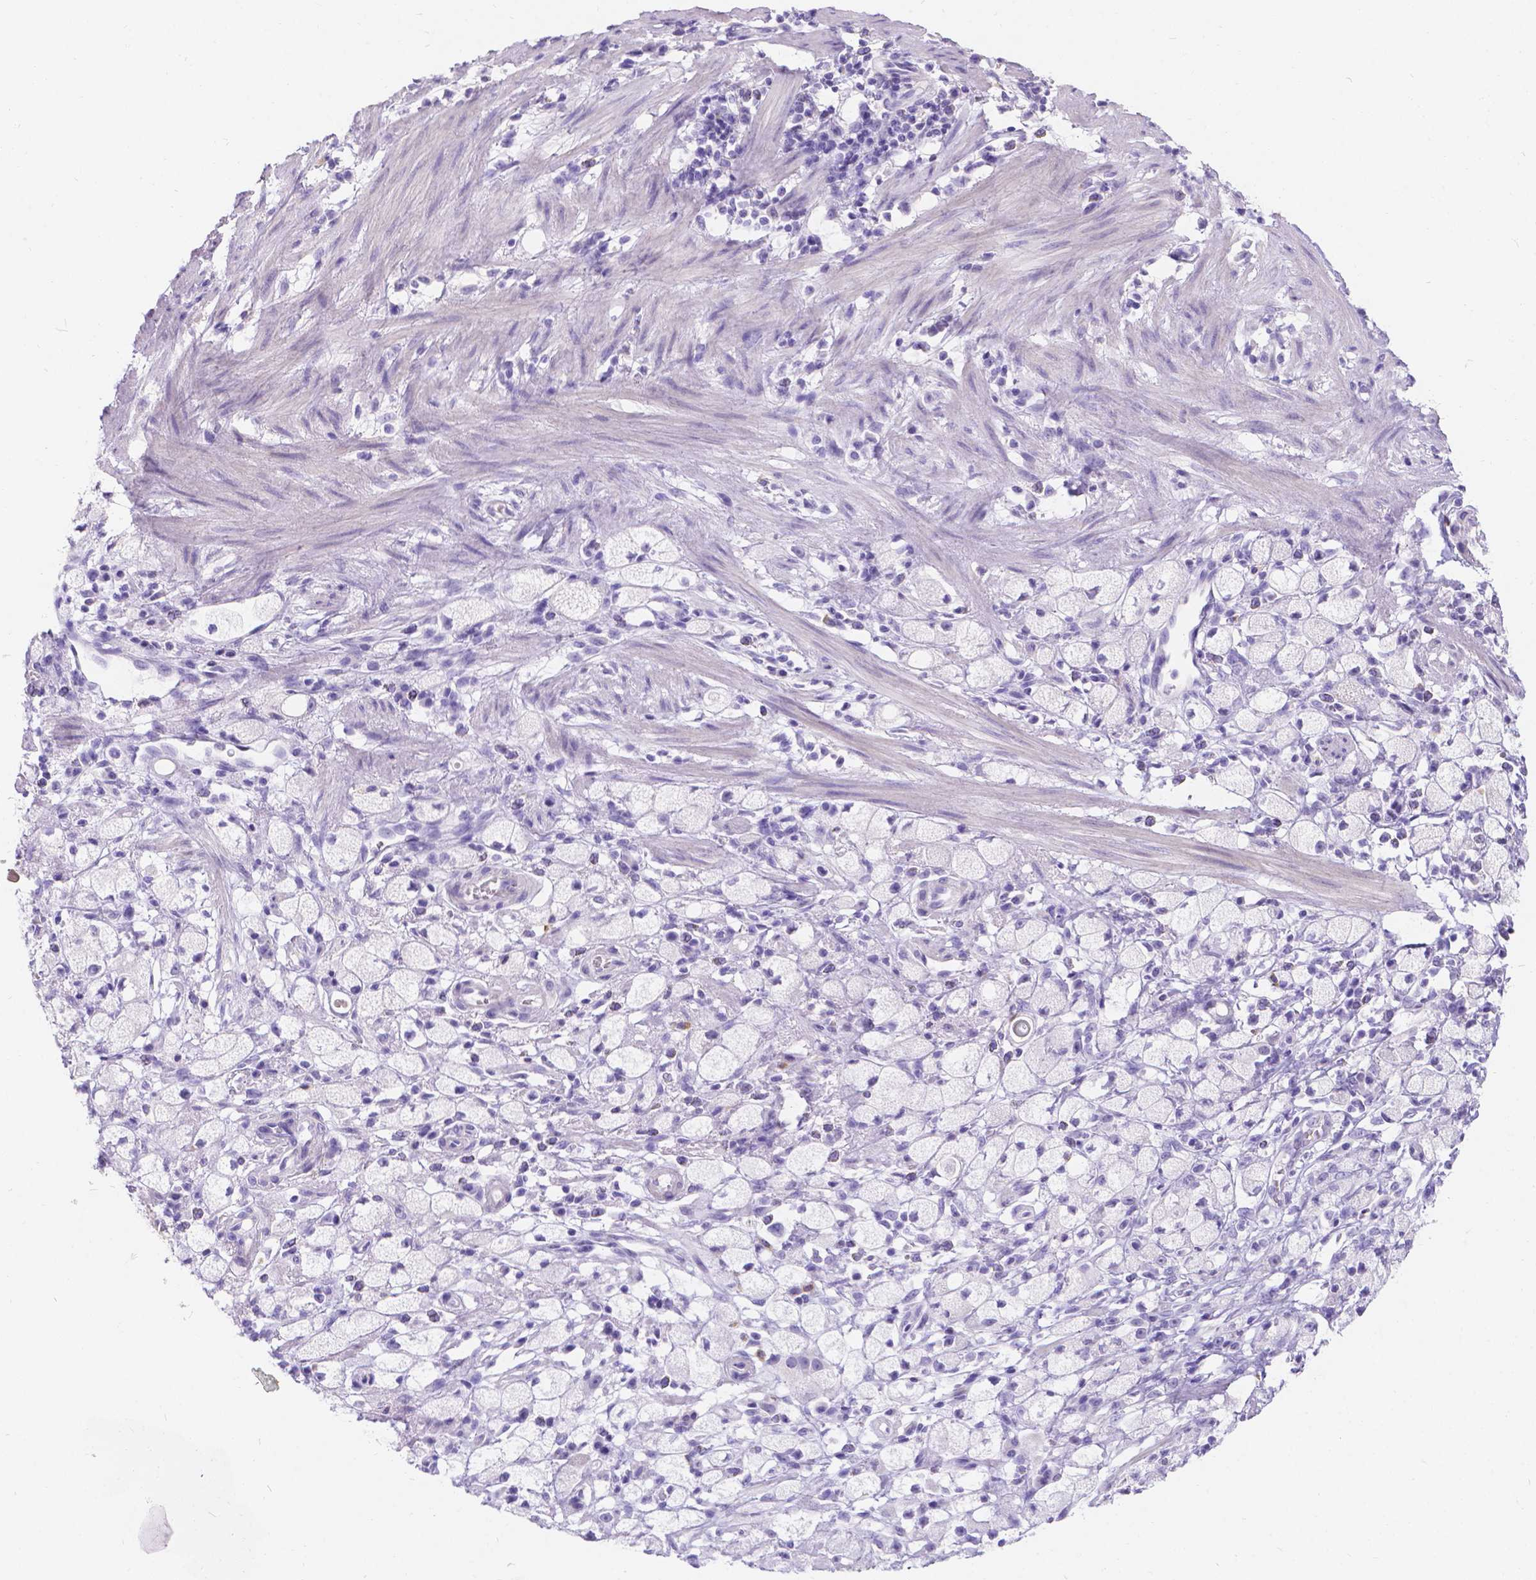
{"staining": {"intensity": "negative", "quantity": "none", "location": "none"}, "tissue": "stomach cancer", "cell_type": "Tumor cells", "image_type": "cancer", "snomed": [{"axis": "morphology", "description": "Adenocarcinoma, NOS"}, {"axis": "topography", "description": "Stomach"}], "caption": "Histopathology image shows no protein staining in tumor cells of stomach adenocarcinoma tissue.", "gene": "GNRHR", "patient": {"sex": "male", "age": 58}}